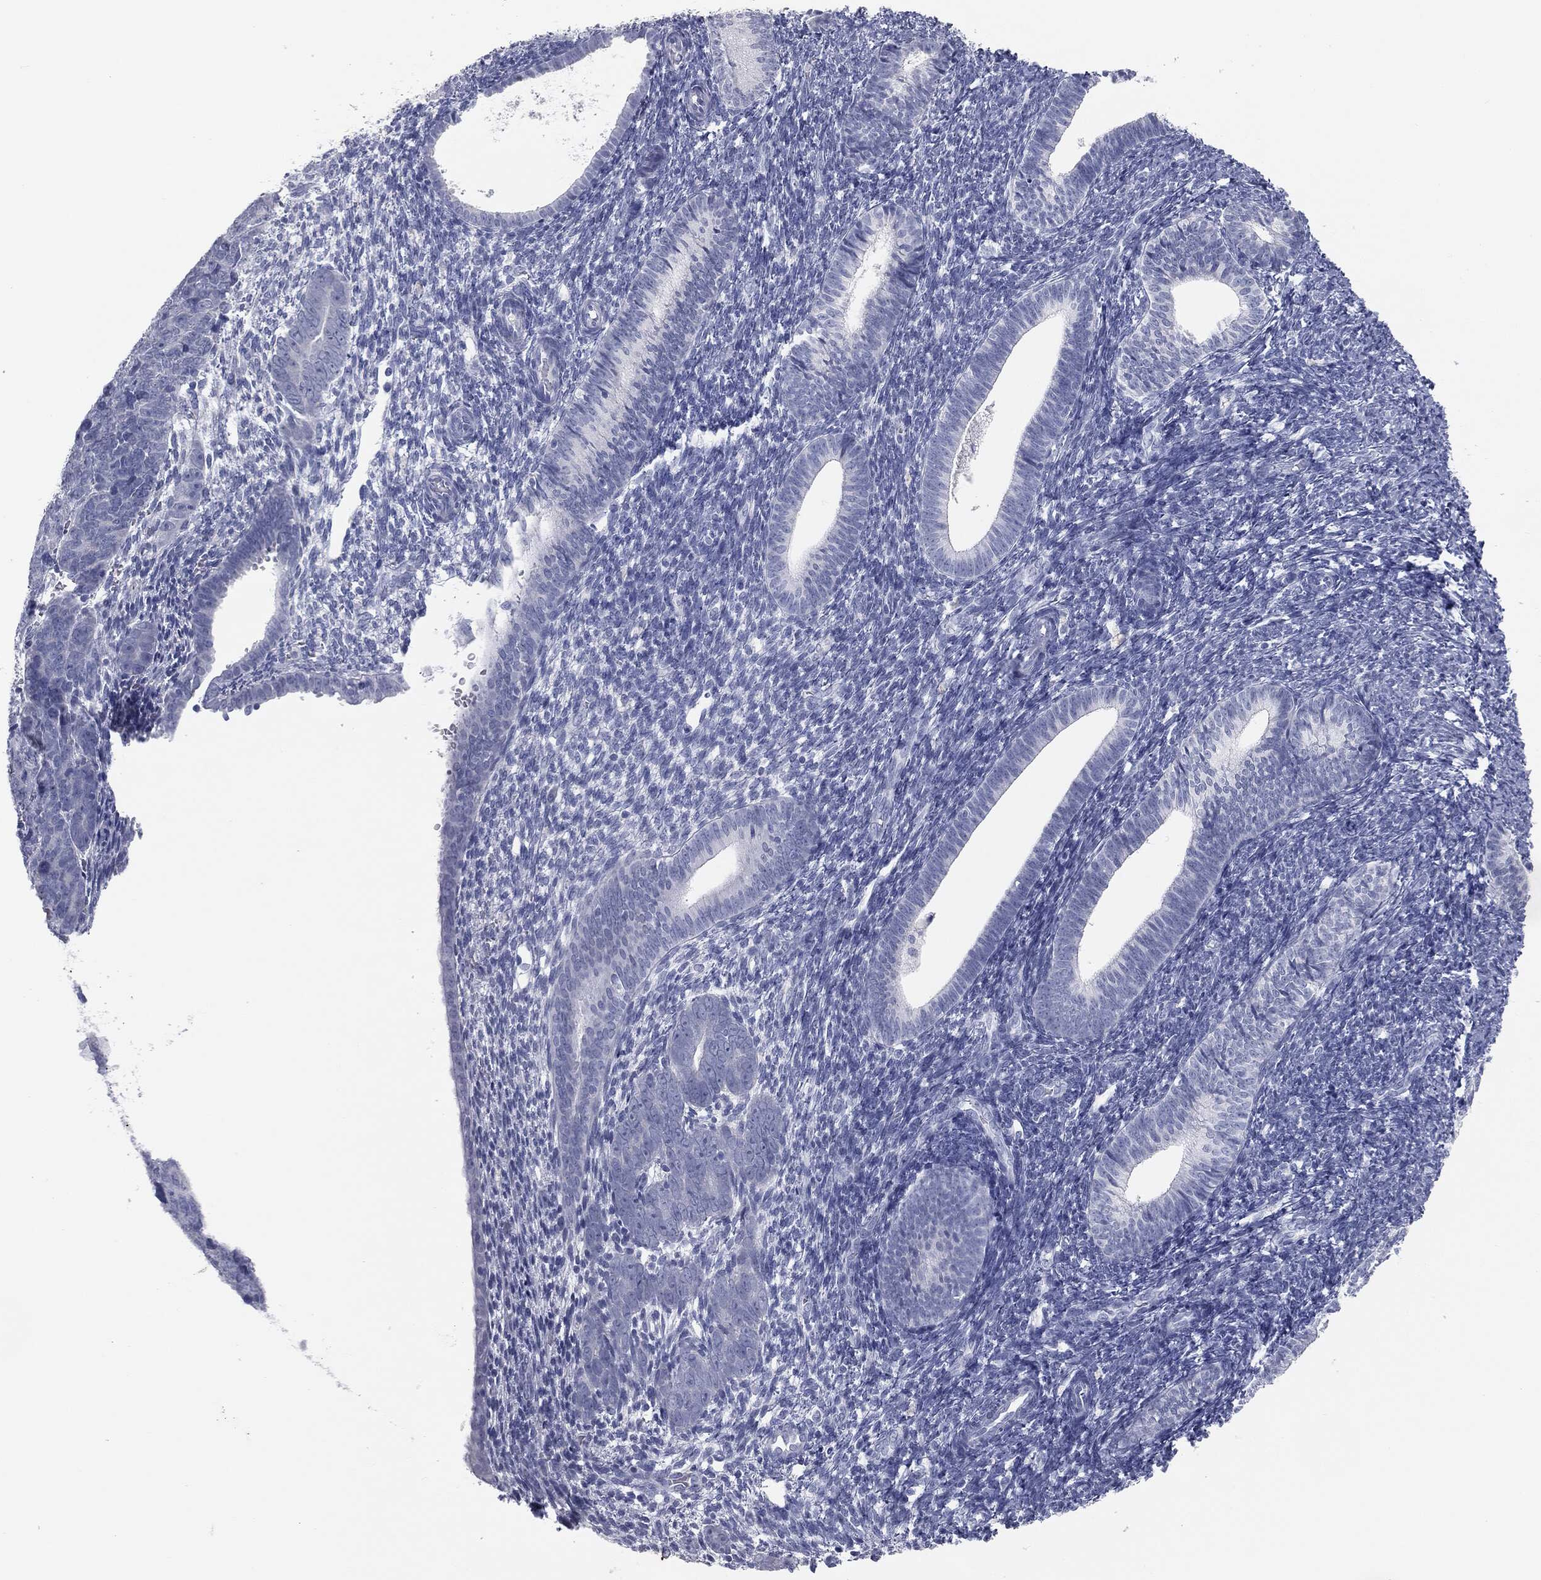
{"staining": {"intensity": "negative", "quantity": "none", "location": "none"}, "tissue": "endometrial cancer", "cell_type": "Tumor cells", "image_type": "cancer", "snomed": [{"axis": "morphology", "description": "Adenocarcinoma, NOS"}, {"axis": "topography", "description": "Endometrium"}], "caption": "The micrograph displays no staining of tumor cells in endometrial adenocarcinoma.", "gene": "MUC5AC", "patient": {"sex": "female", "age": 82}}